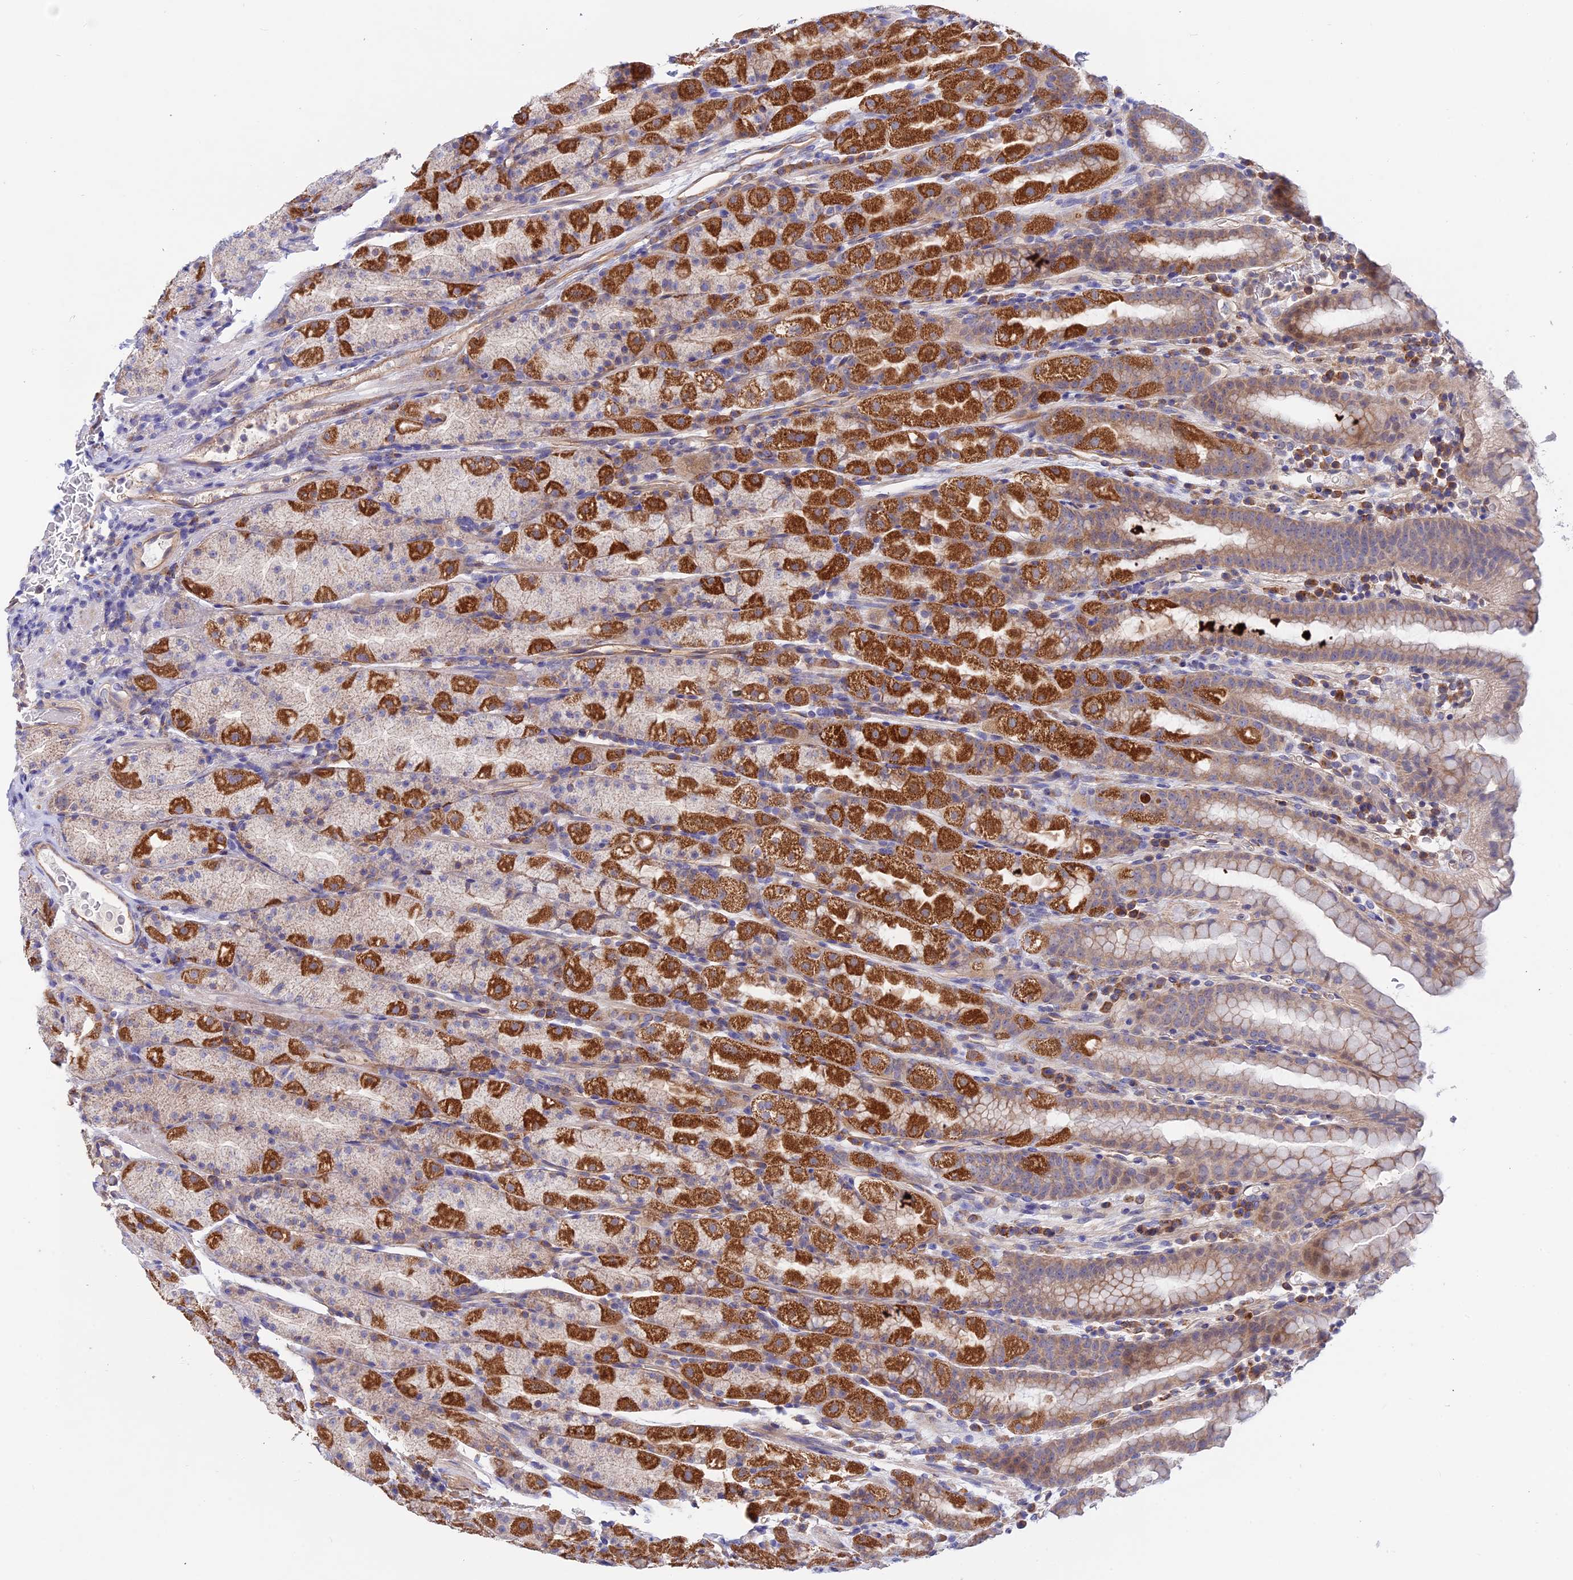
{"staining": {"intensity": "moderate", "quantity": "25%-75%", "location": "cytoplasmic/membranous"}, "tissue": "stomach", "cell_type": "Glandular cells", "image_type": "normal", "snomed": [{"axis": "morphology", "description": "Normal tissue, NOS"}, {"axis": "topography", "description": "Stomach, upper"}, {"axis": "topography", "description": "Stomach, lower"}, {"axis": "topography", "description": "Small intestine"}], "caption": "Immunohistochemical staining of unremarkable stomach displays medium levels of moderate cytoplasmic/membranous expression in approximately 25%-75% of glandular cells. (DAB (3,3'-diaminobenzidine) IHC, brown staining for protein, blue staining for nuclei).", "gene": "HYCC1", "patient": {"sex": "male", "age": 68}}